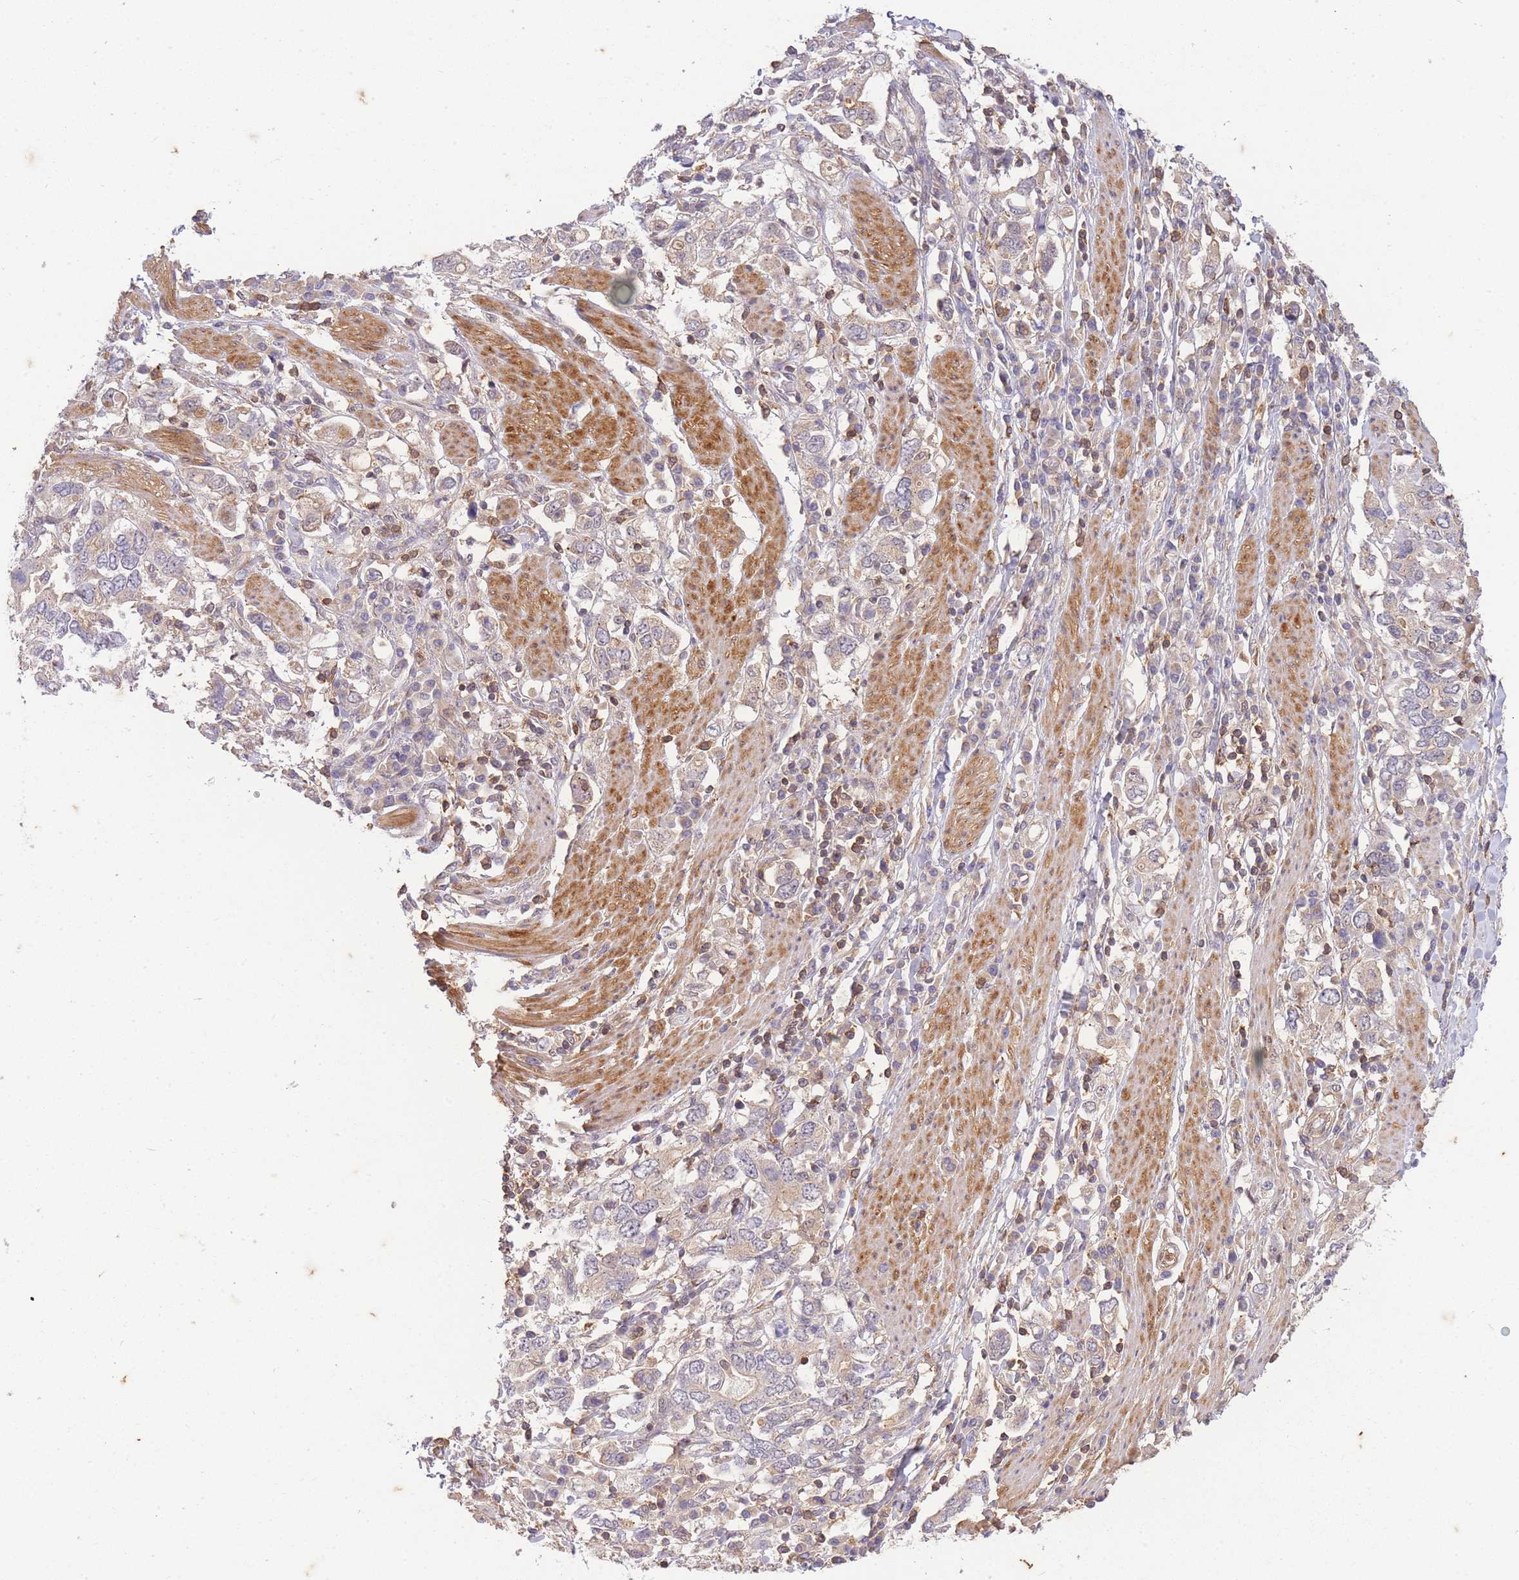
{"staining": {"intensity": "weak", "quantity": "25%-75%", "location": "cytoplasmic/membranous"}, "tissue": "stomach cancer", "cell_type": "Tumor cells", "image_type": "cancer", "snomed": [{"axis": "morphology", "description": "Adenocarcinoma, NOS"}, {"axis": "topography", "description": "Stomach, upper"}, {"axis": "topography", "description": "Stomach"}], "caption": "Adenocarcinoma (stomach) tissue displays weak cytoplasmic/membranous expression in approximately 25%-75% of tumor cells, visualized by immunohistochemistry. (IHC, brightfield microscopy, high magnification).", "gene": "ST8SIA4", "patient": {"sex": "male", "age": 62}}